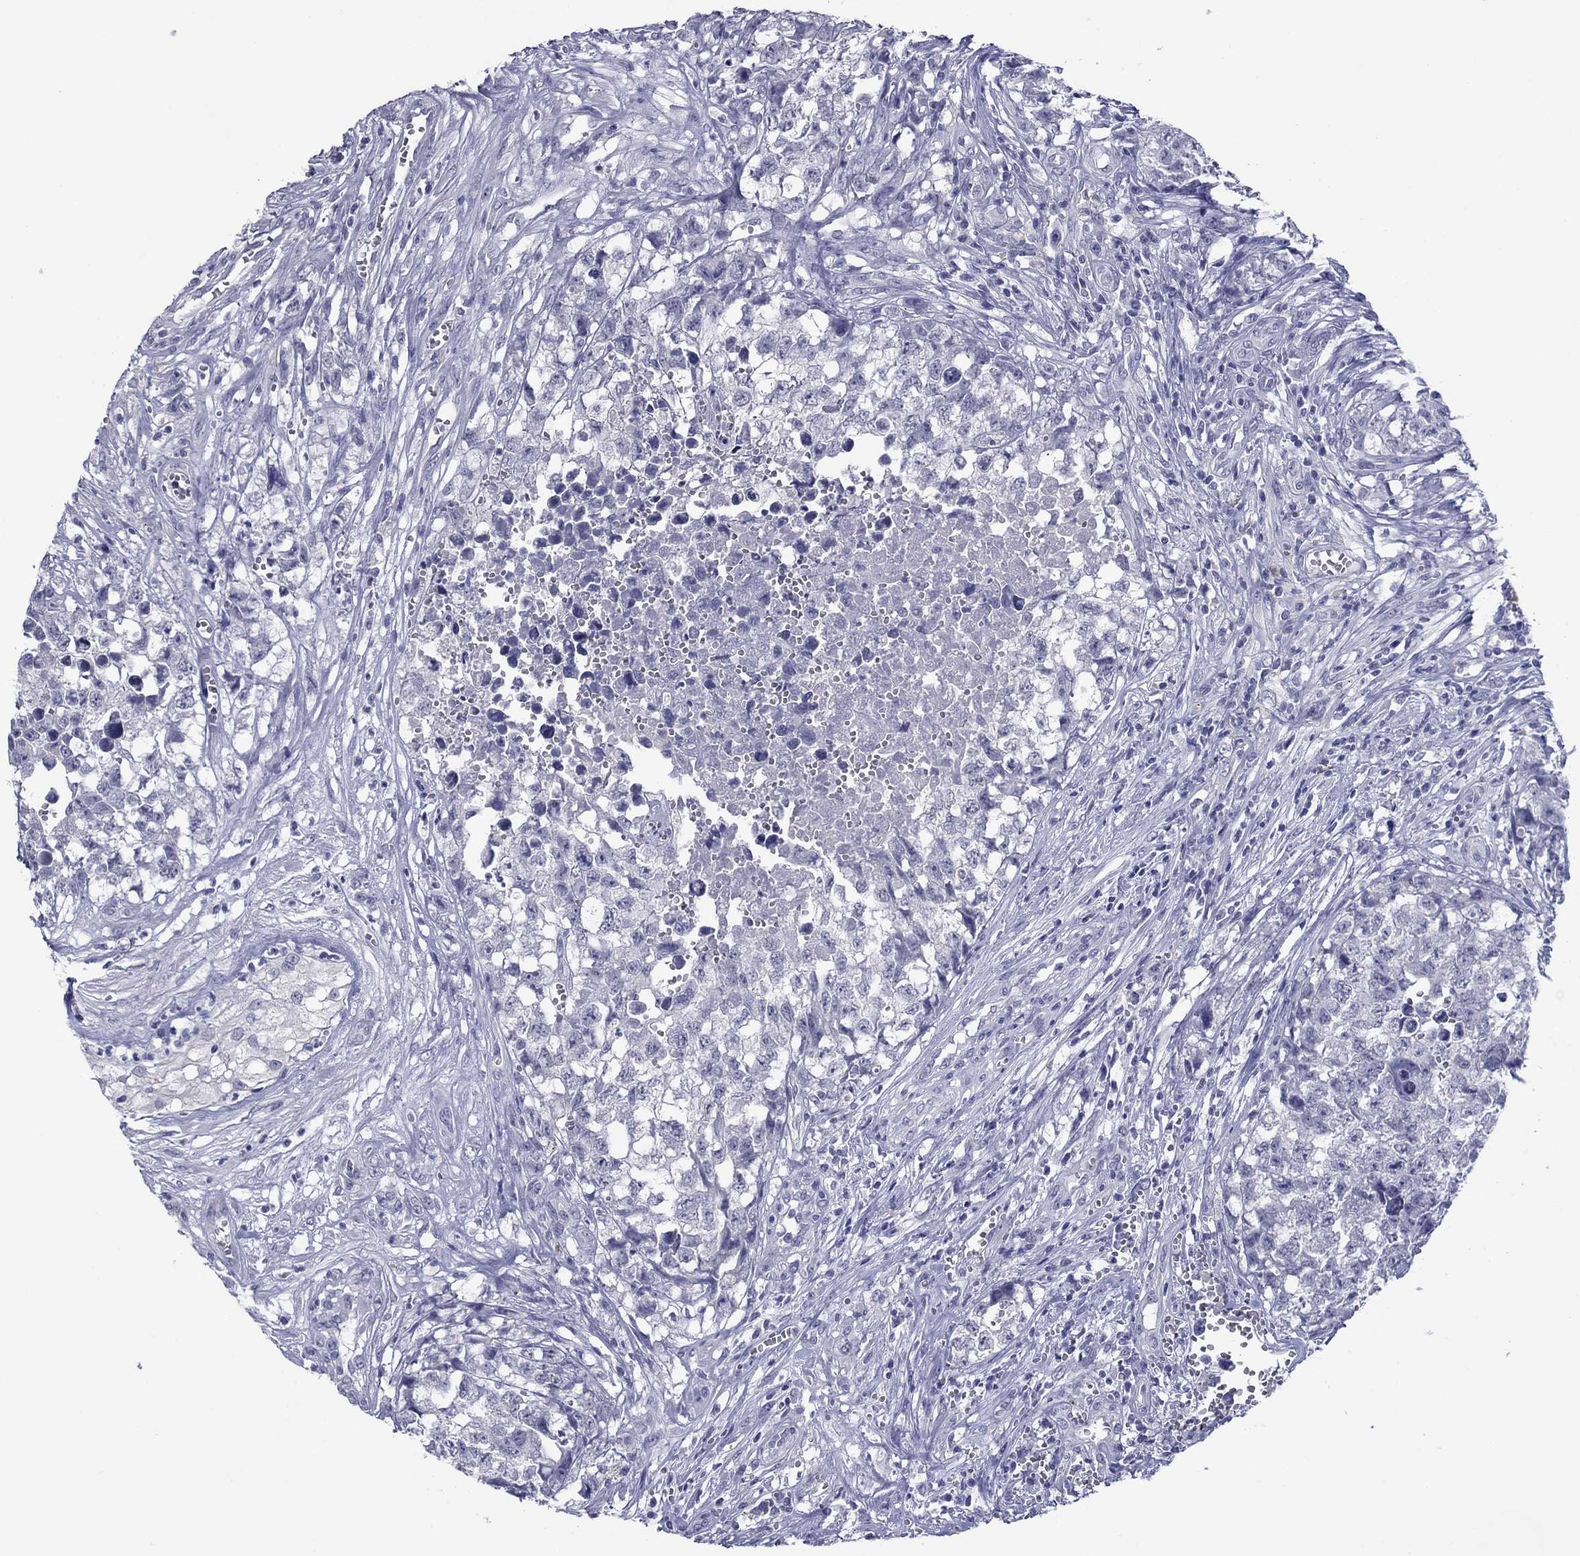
{"staining": {"intensity": "negative", "quantity": "none", "location": "none"}, "tissue": "testis cancer", "cell_type": "Tumor cells", "image_type": "cancer", "snomed": [{"axis": "morphology", "description": "Seminoma, NOS"}, {"axis": "morphology", "description": "Carcinoma, Embryonal, NOS"}, {"axis": "topography", "description": "Testis"}], "caption": "Testis embryonal carcinoma stained for a protein using IHC exhibits no expression tumor cells.", "gene": "HAO1", "patient": {"sex": "male", "age": 22}}